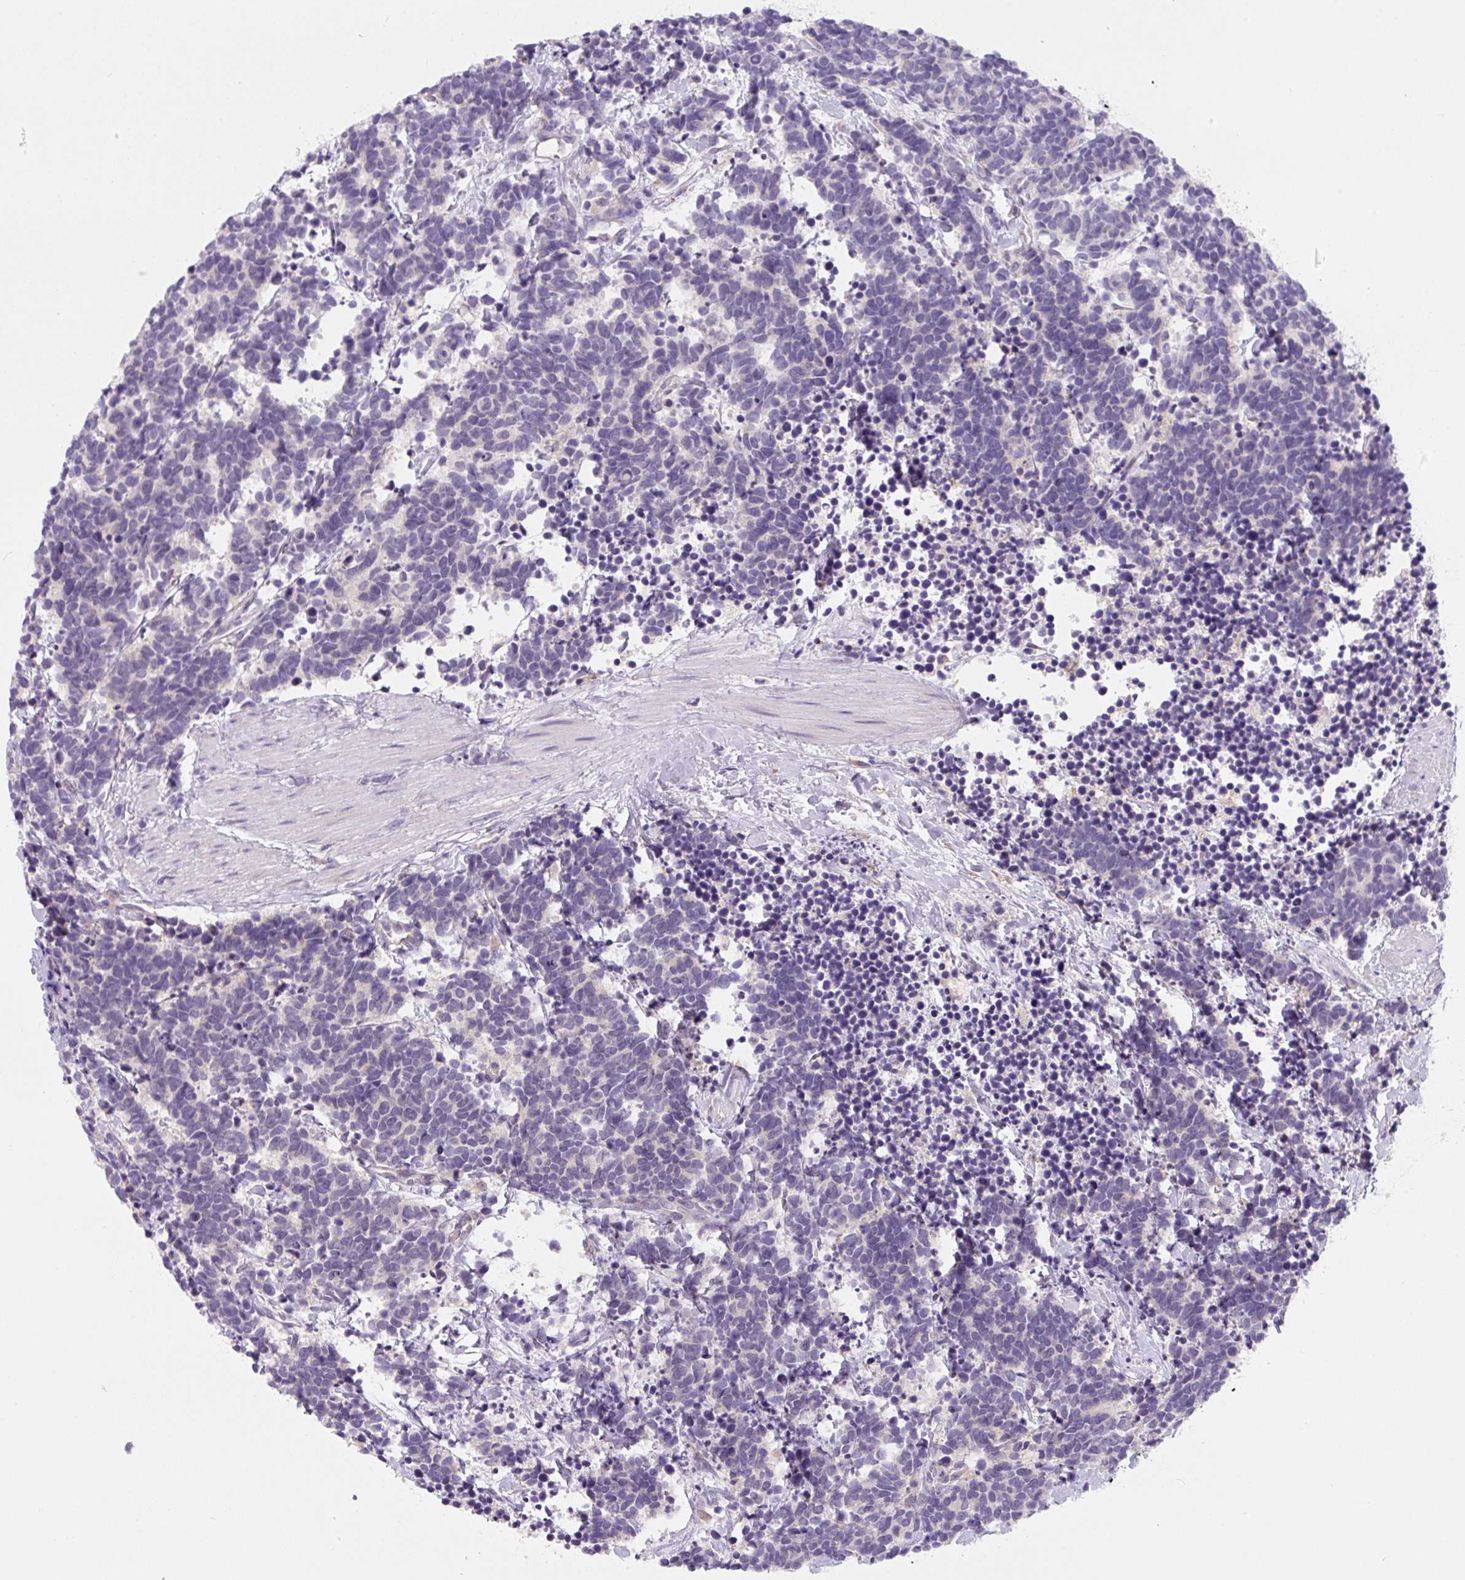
{"staining": {"intensity": "negative", "quantity": "none", "location": "none"}, "tissue": "carcinoid", "cell_type": "Tumor cells", "image_type": "cancer", "snomed": [{"axis": "morphology", "description": "Carcinoma, NOS"}, {"axis": "morphology", "description": "Carcinoid, malignant, NOS"}, {"axis": "topography", "description": "Prostate"}], "caption": "IHC image of carcinoid stained for a protein (brown), which displays no staining in tumor cells.", "gene": "FZD5", "patient": {"sex": "male", "age": 57}}